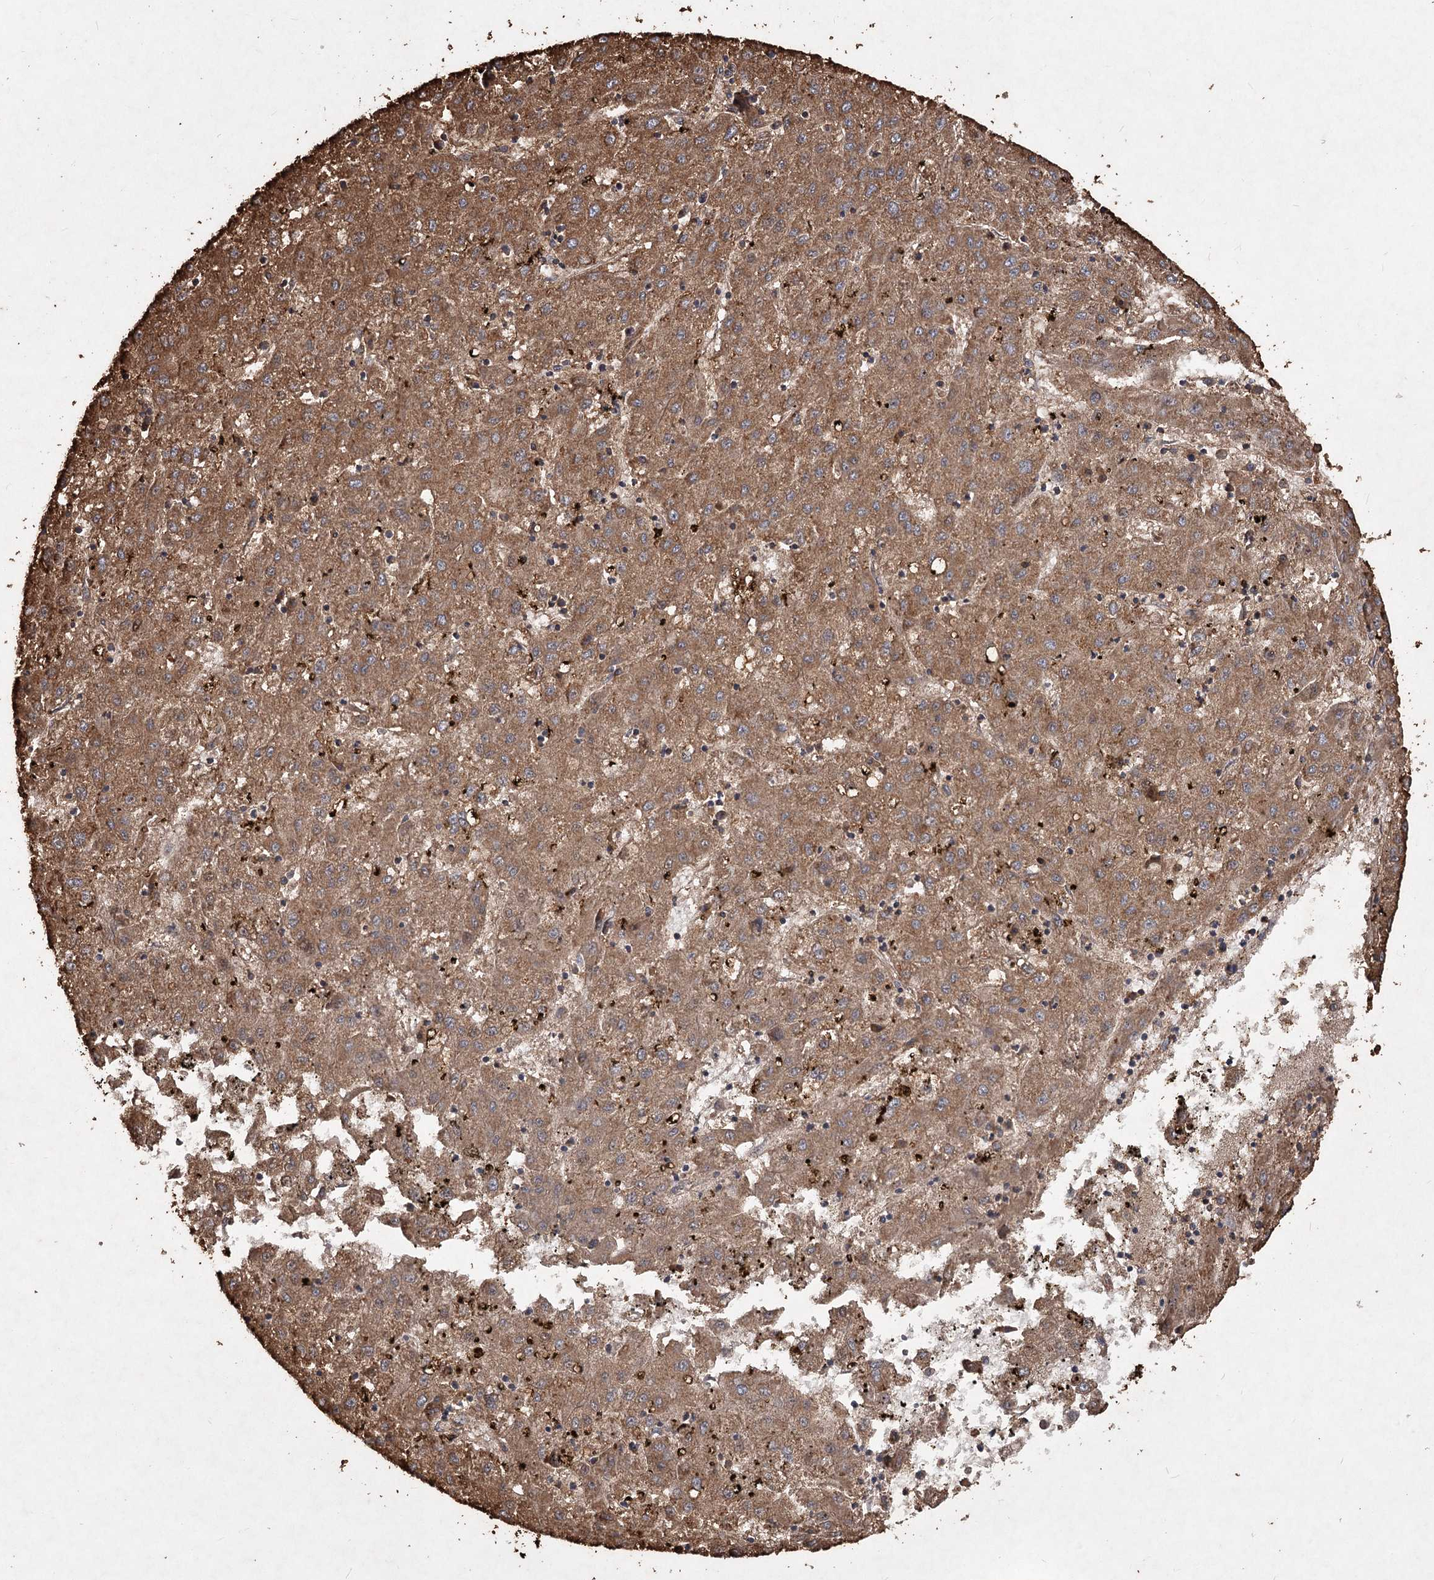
{"staining": {"intensity": "moderate", "quantity": ">75%", "location": "cytoplasmic/membranous"}, "tissue": "liver cancer", "cell_type": "Tumor cells", "image_type": "cancer", "snomed": [{"axis": "morphology", "description": "Carcinoma, Hepatocellular, NOS"}, {"axis": "topography", "description": "Liver"}], "caption": "The immunohistochemical stain highlights moderate cytoplasmic/membranous positivity in tumor cells of liver cancer (hepatocellular carcinoma) tissue. The staining was performed using DAB (3,3'-diaminobenzidine), with brown indicating positive protein expression. Nuclei are stained blue with hematoxylin.", "gene": "PIK3C2A", "patient": {"sex": "male", "age": 72}}